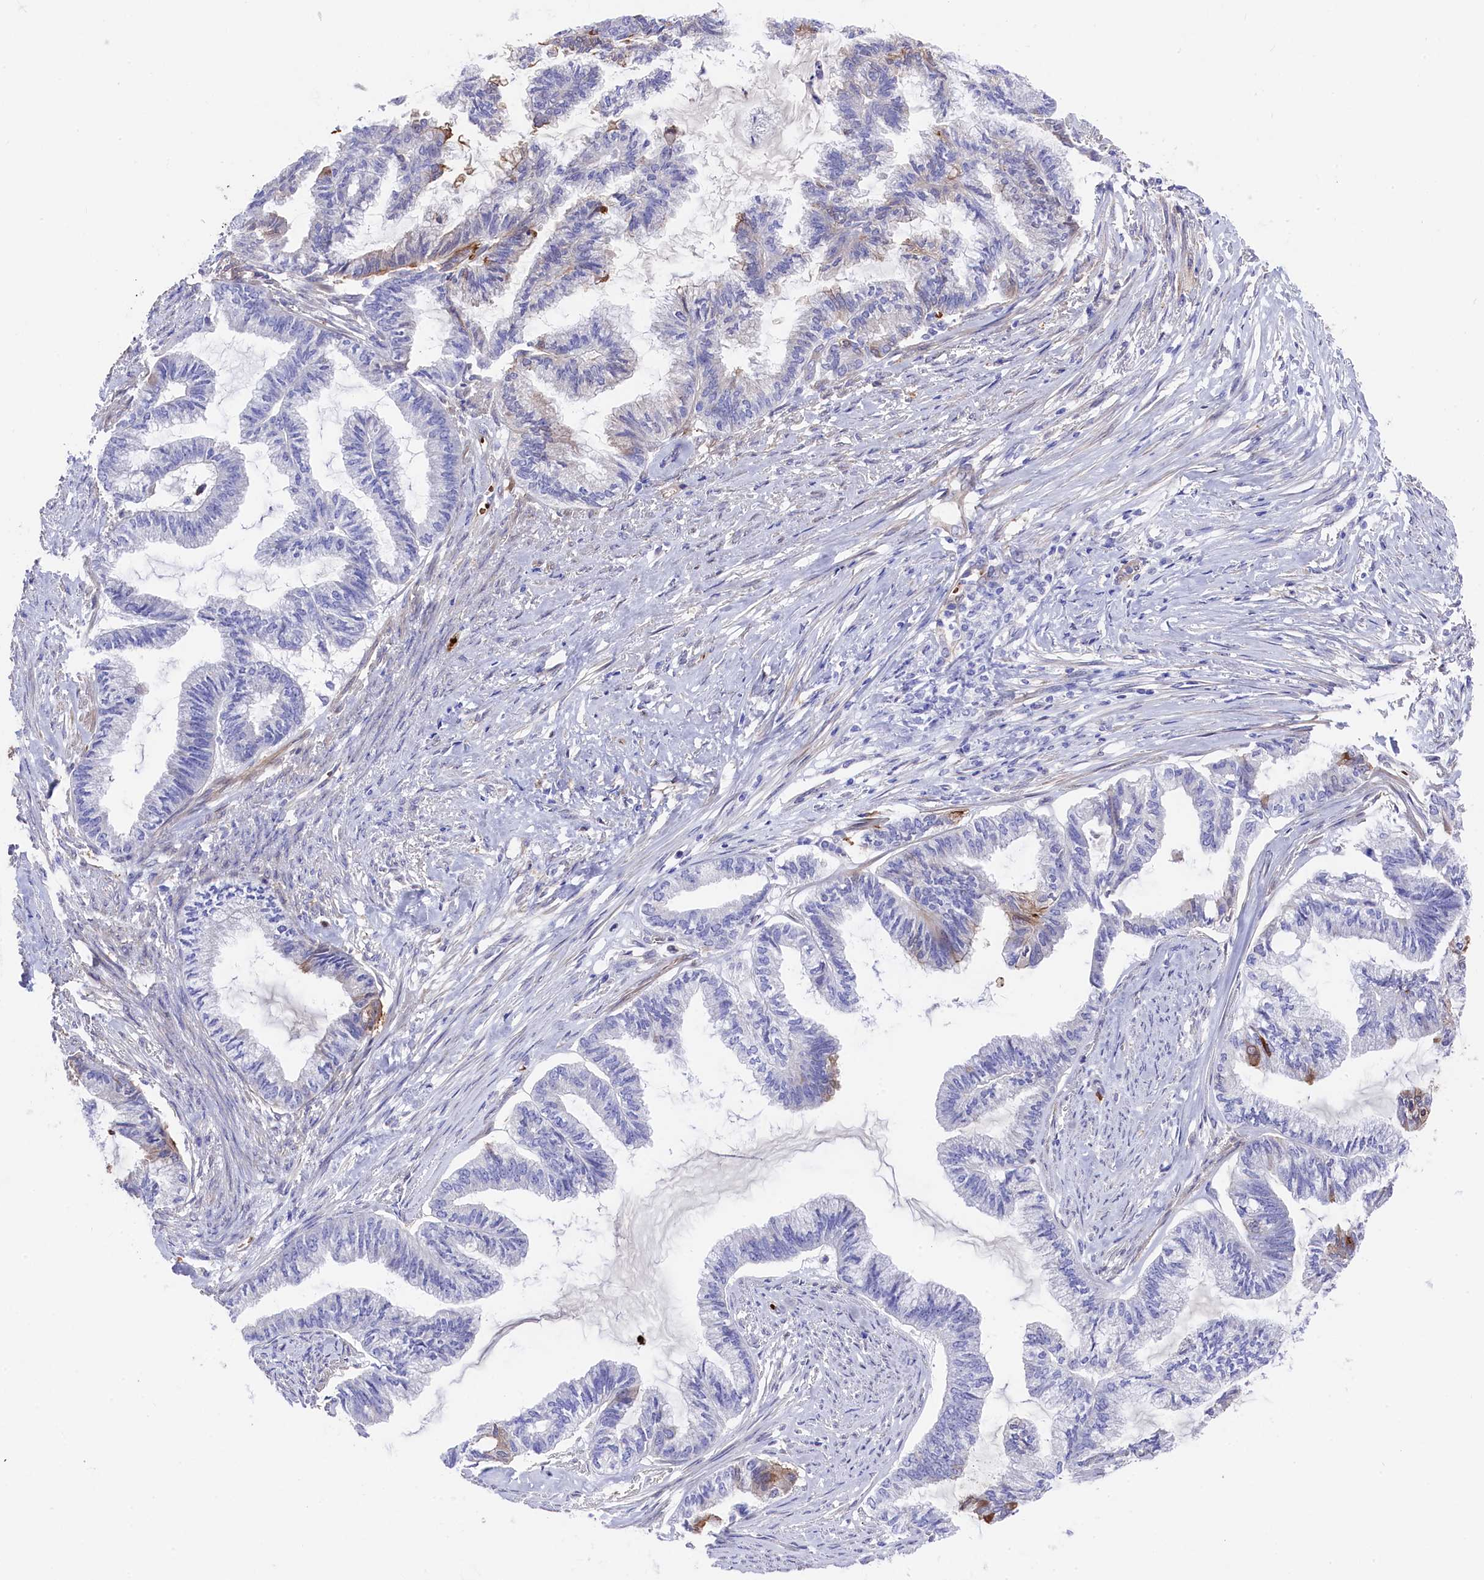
{"staining": {"intensity": "moderate", "quantity": "<25%", "location": "cytoplasmic/membranous"}, "tissue": "endometrial cancer", "cell_type": "Tumor cells", "image_type": "cancer", "snomed": [{"axis": "morphology", "description": "Adenocarcinoma, NOS"}, {"axis": "topography", "description": "Endometrium"}], "caption": "IHC of endometrial cancer (adenocarcinoma) reveals low levels of moderate cytoplasmic/membranous expression in approximately <25% of tumor cells. (IHC, brightfield microscopy, high magnification).", "gene": "LHFPL4", "patient": {"sex": "female", "age": 86}}